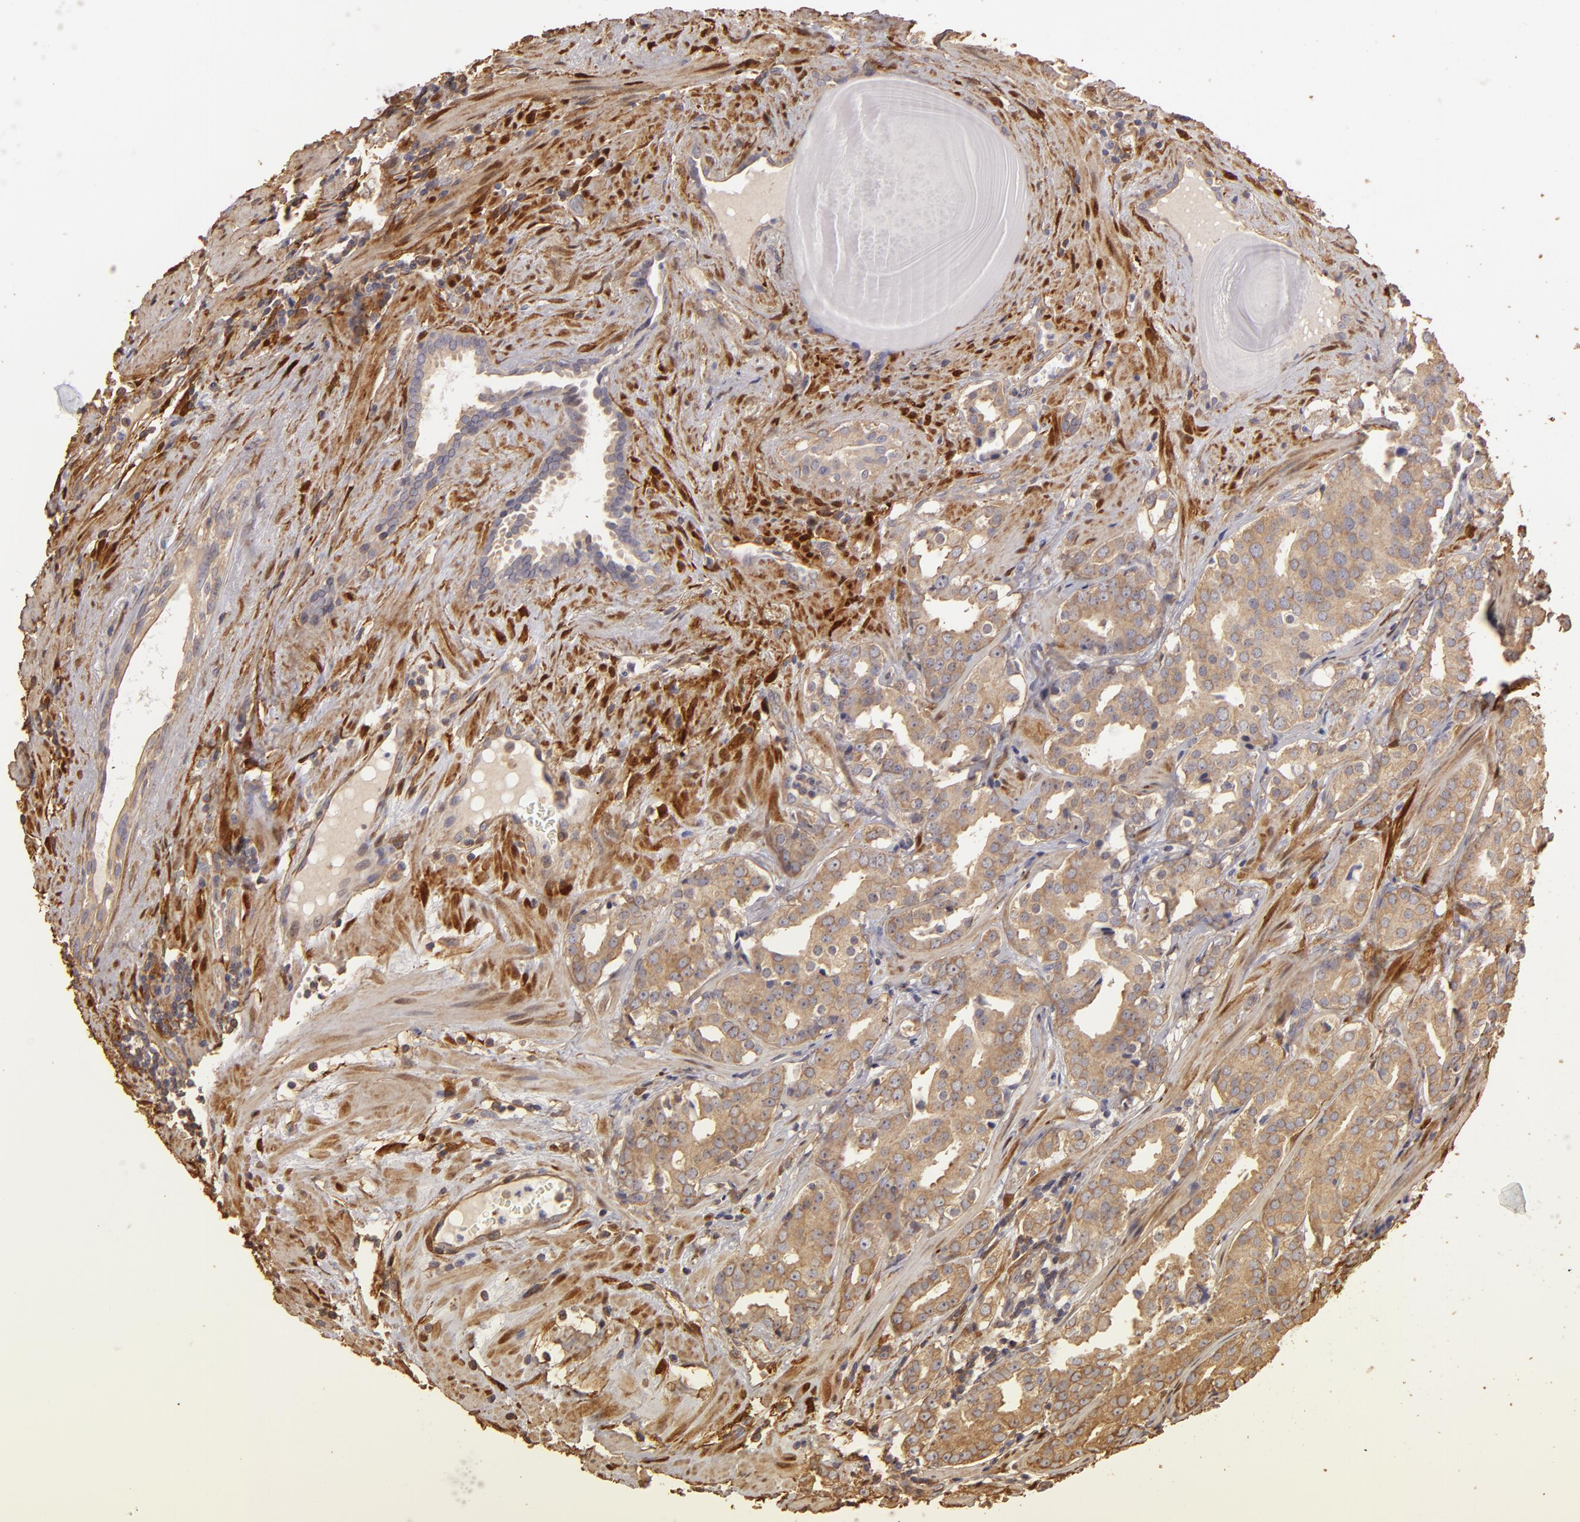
{"staining": {"intensity": "weak", "quantity": ">75%", "location": "cytoplasmic/membranous"}, "tissue": "prostate cancer", "cell_type": "Tumor cells", "image_type": "cancer", "snomed": [{"axis": "morphology", "description": "Adenocarcinoma, Low grade"}, {"axis": "topography", "description": "Prostate"}], "caption": "Prostate adenocarcinoma (low-grade) stained for a protein (brown) displays weak cytoplasmic/membranous positive staining in approximately >75% of tumor cells.", "gene": "HSPB6", "patient": {"sex": "male", "age": 65}}